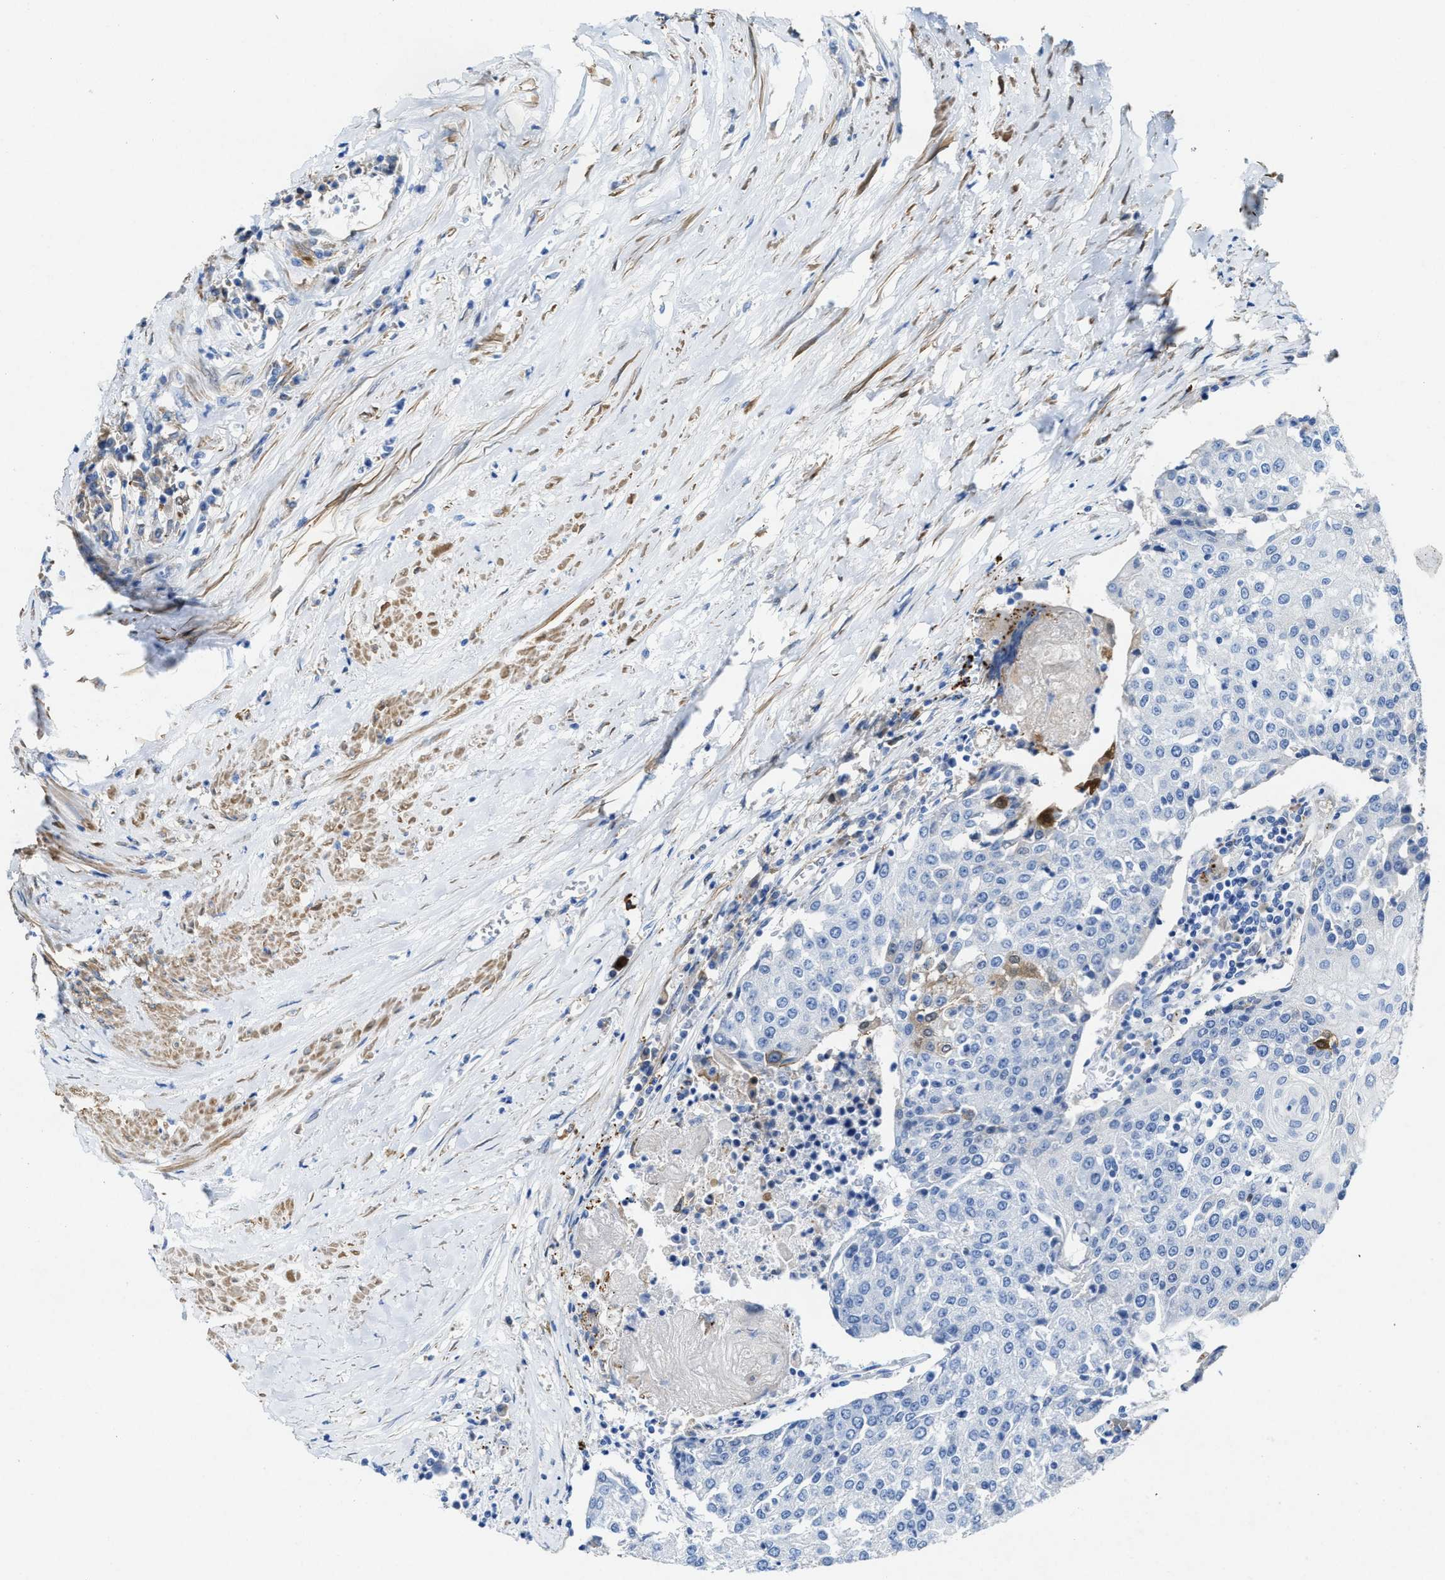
{"staining": {"intensity": "negative", "quantity": "none", "location": "none"}, "tissue": "urothelial cancer", "cell_type": "Tumor cells", "image_type": "cancer", "snomed": [{"axis": "morphology", "description": "Urothelial carcinoma, High grade"}, {"axis": "topography", "description": "Urinary bladder"}], "caption": "The photomicrograph exhibits no staining of tumor cells in urothelial cancer. (Brightfield microscopy of DAB immunohistochemistry (IHC) at high magnification).", "gene": "ASS1", "patient": {"sex": "female", "age": 85}}